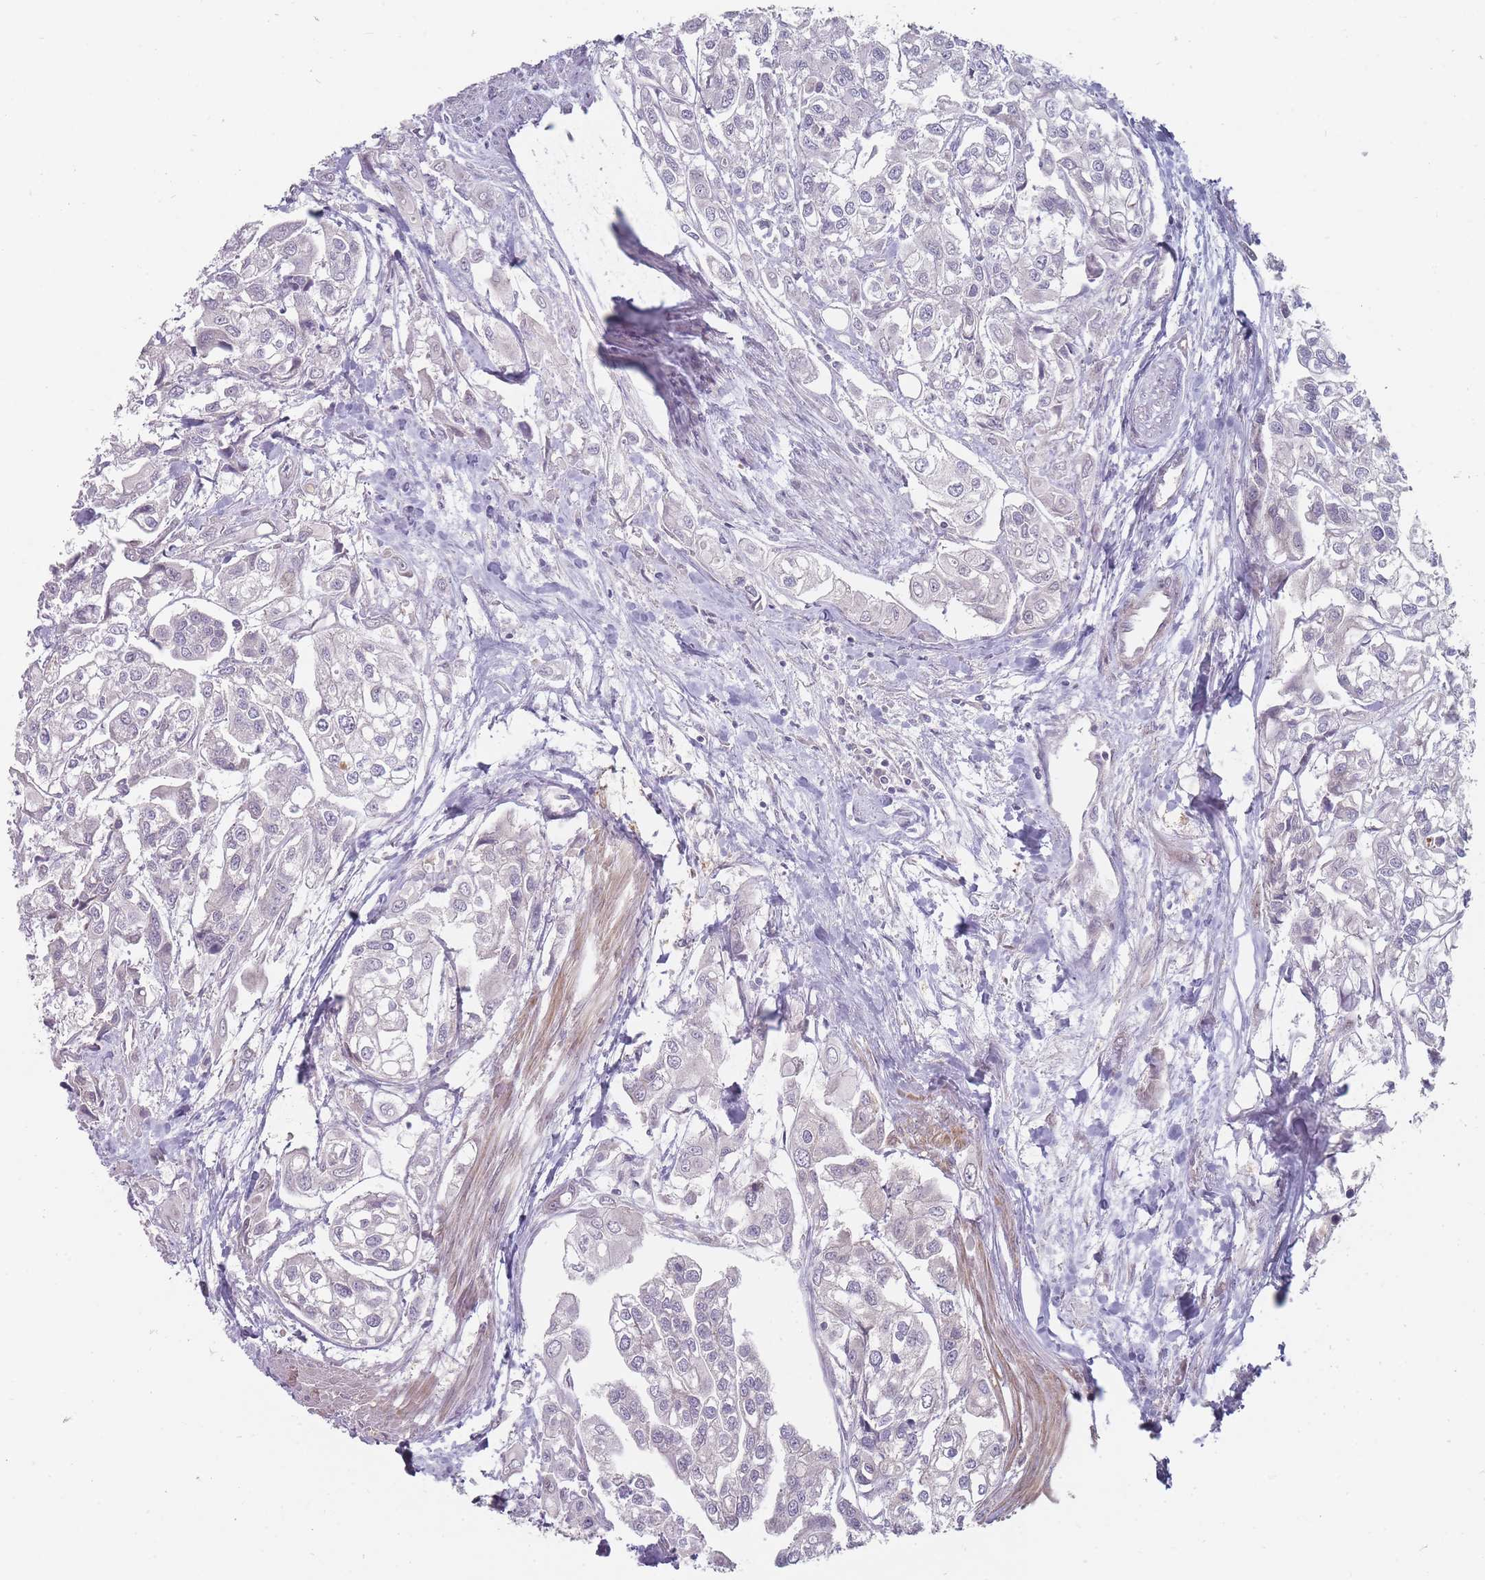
{"staining": {"intensity": "negative", "quantity": "none", "location": "none"}, "tissue": "urothelial cancer", "cell_type": "Tumor cells", "image_type": "cancer", "snomed": [{"axis": "morphology", "description": "Urothelial carcinoma, High grade"}, {"axis": "topography", "description": "Urinary bladder"}], "caption": "DAB immunohistochemical staining of urothelial cancer exhibits no significant staining in tumor cells.", "gene": "PCDH12", "patient": {"sex": "male", "age": 67}}